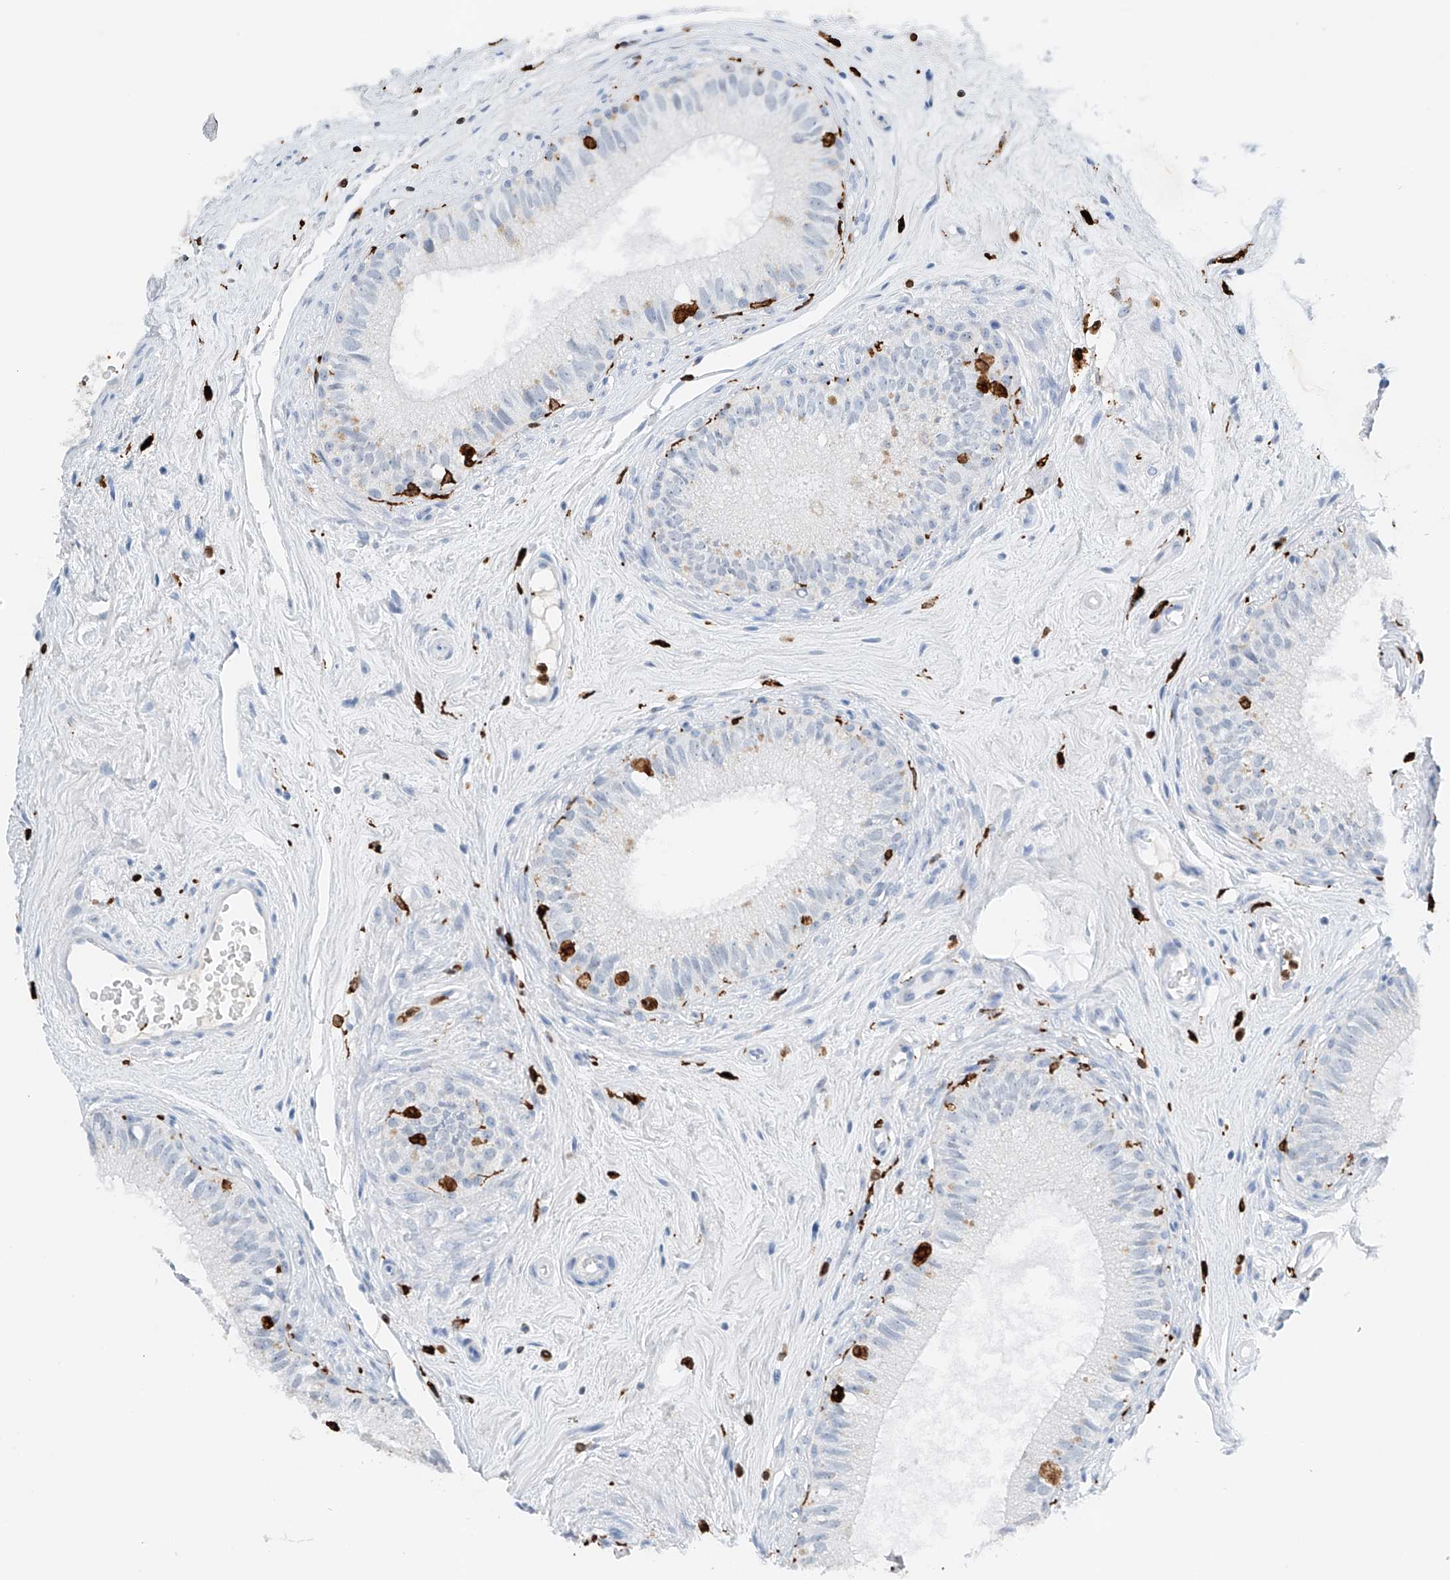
{"staining": {"intensity": "negative", "quantity": "none", "location": "none"}, "tissue": "epididymis", "cell_type": "Glandular cells", "image_type": "normal", "snomed": [{"axis": "morphology", "description": "Normal tissue, NOS"}, {"axis": "topography", "description": "Epididymis"}], "caption": "Epididymis was stained to show a protein in brown. There is no significant staining in glandular cells. Brightfield microscopy of immunohistochemistry stained with DAB (brown) and hematoxylin (blue), captured at high magnification.", "gene": "TBXAS1", "patient": {"sex": "male", "age": 71}}